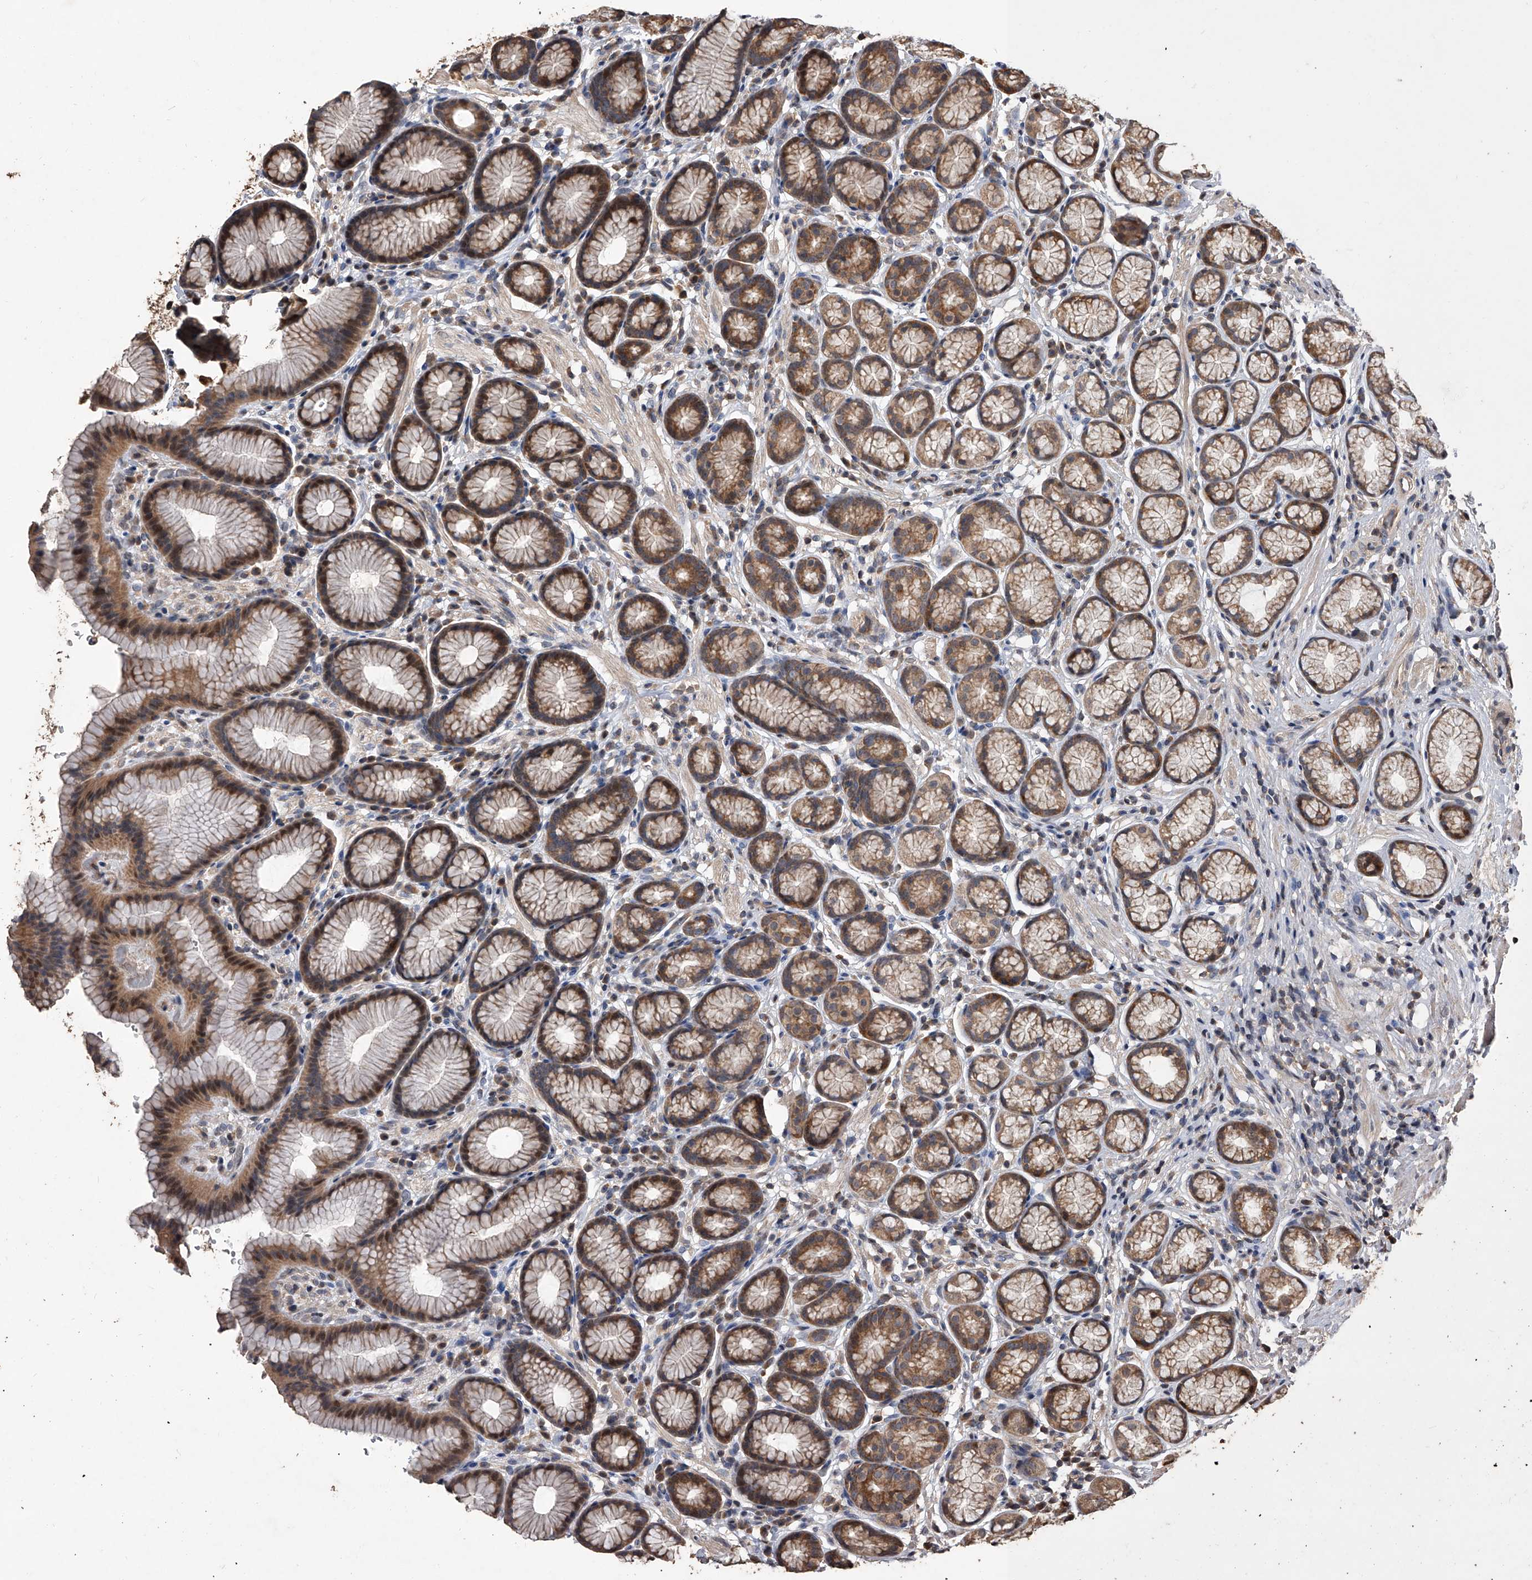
{"staining": {"intensity": "moderate", "quantity": ">75%", "location": "cytoplasmic/membranous"}, "tissue": "stomach", "cell_type": "Glandular cells", "image_type": "normal", "snomed": [{"axis": "morphology", "description": "Normal tissue, NOS"}, {"axis": "topography", "description": "Stomach"}], "caption": "Immunohistochemical staining of unremarkable stomach displays moderate cytoplasmic/membranous protein expression in approximately >75% of glandular cells. Using DAB (3,3'-diaminobenzidine) (brown) and hematoxylin (blue) stains, captured at high magnification using brightfield microscopy.", "gene": "LTV1", "patient": {"sex": "male", "age": 42}}